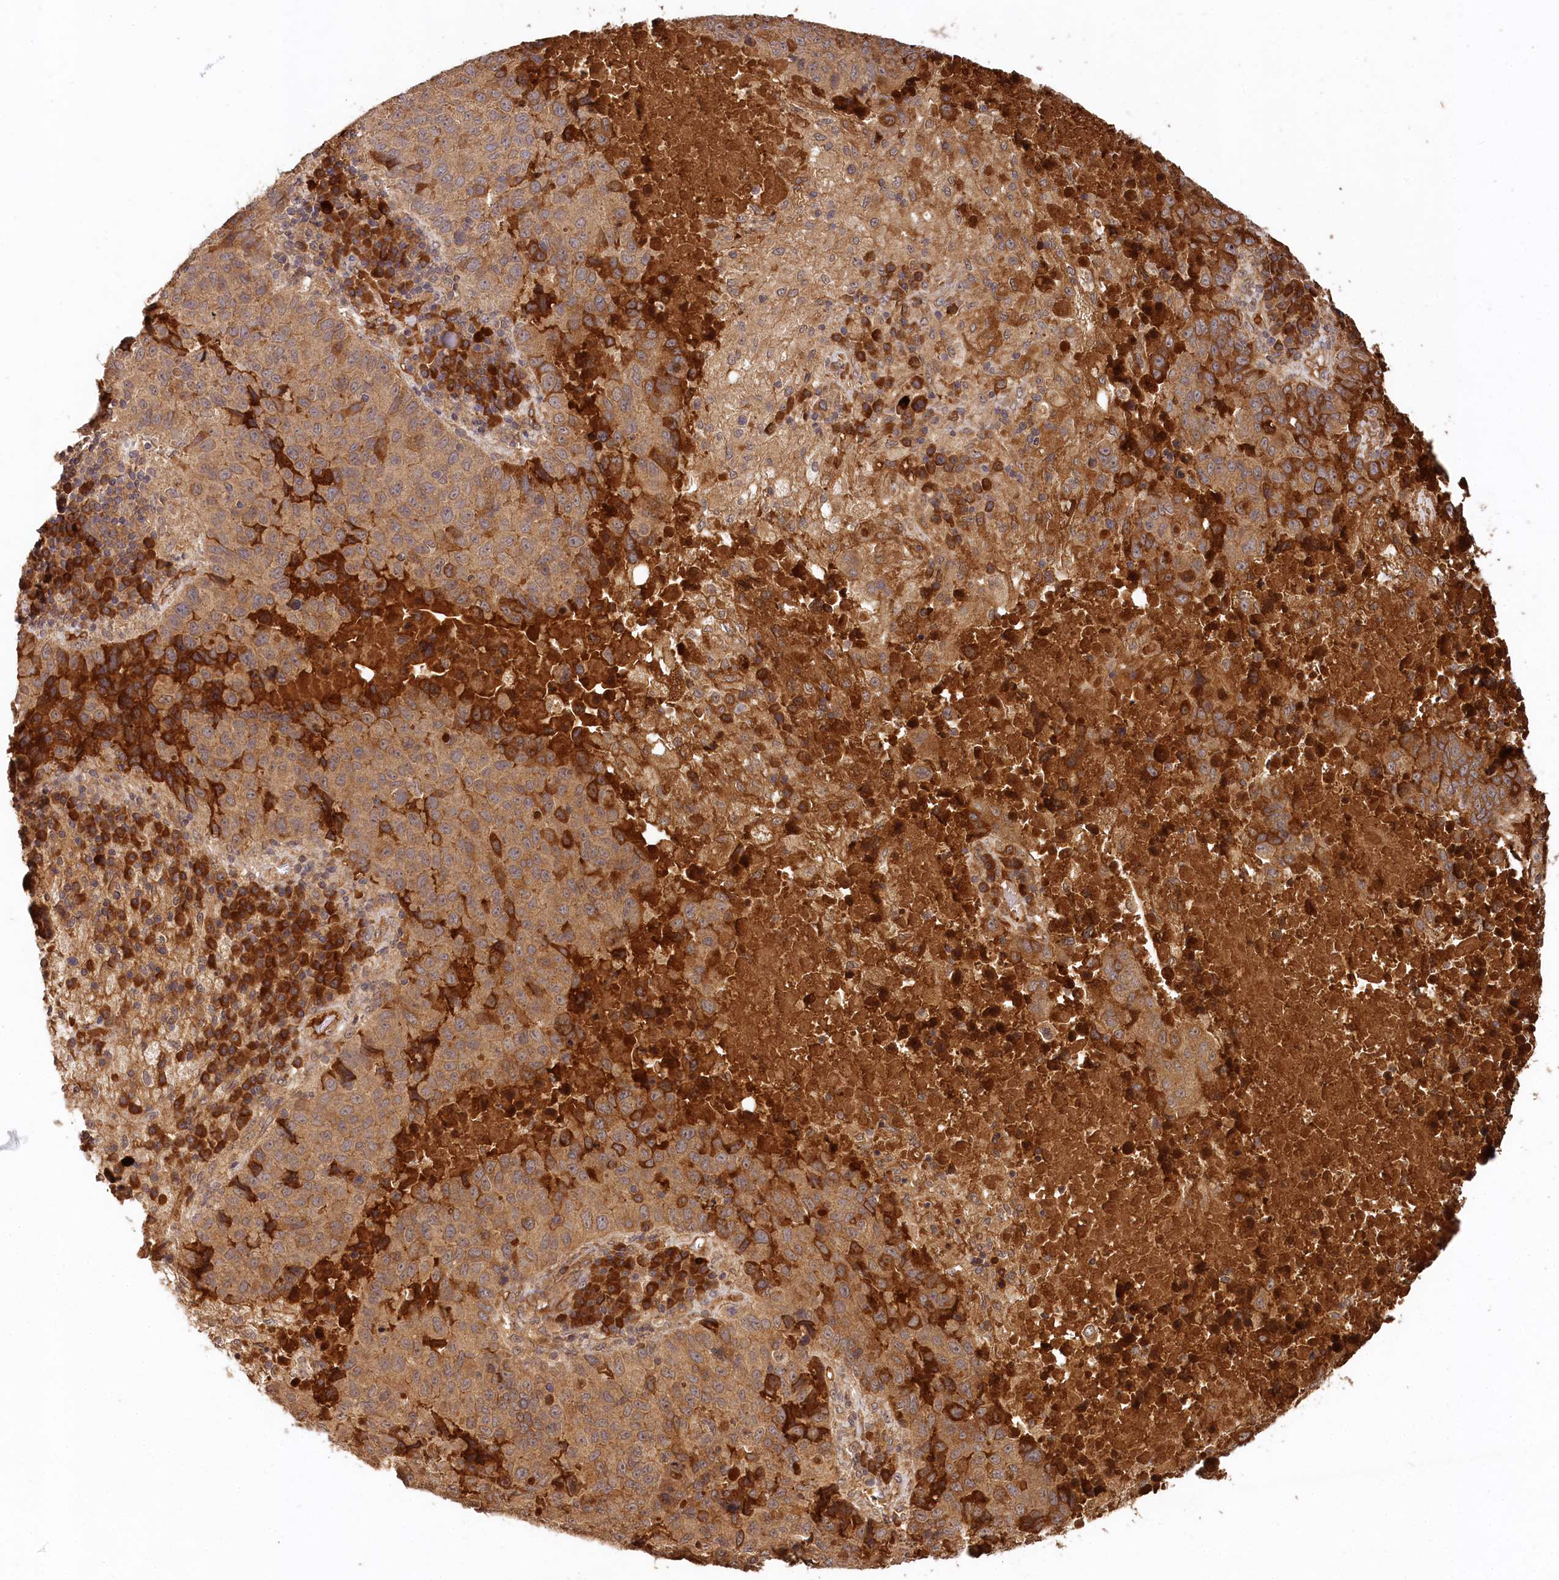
{"staining": {"intensity": "moderate", "quantity": ">75%", "location": "cytoplasmic/membranous"}, "tissue": "lung cancer", "cell_type": "Tumor cells", "image_type": "cancer", "snomed": [{"axis": "morphology", "description": "Squamous cell carcinoma, NOS"}, {"axis": "topography", "description": "Lung"}], "caption": "Lung cancer (squamous cell carcinoma) tissue displays moderate cytoplasmic/membranous positivity in about >75% of tumor cells, visualized by immunohistochemistry.", "gene": "MCF2L2", "patient": {"sex": "male", "age": 73}}